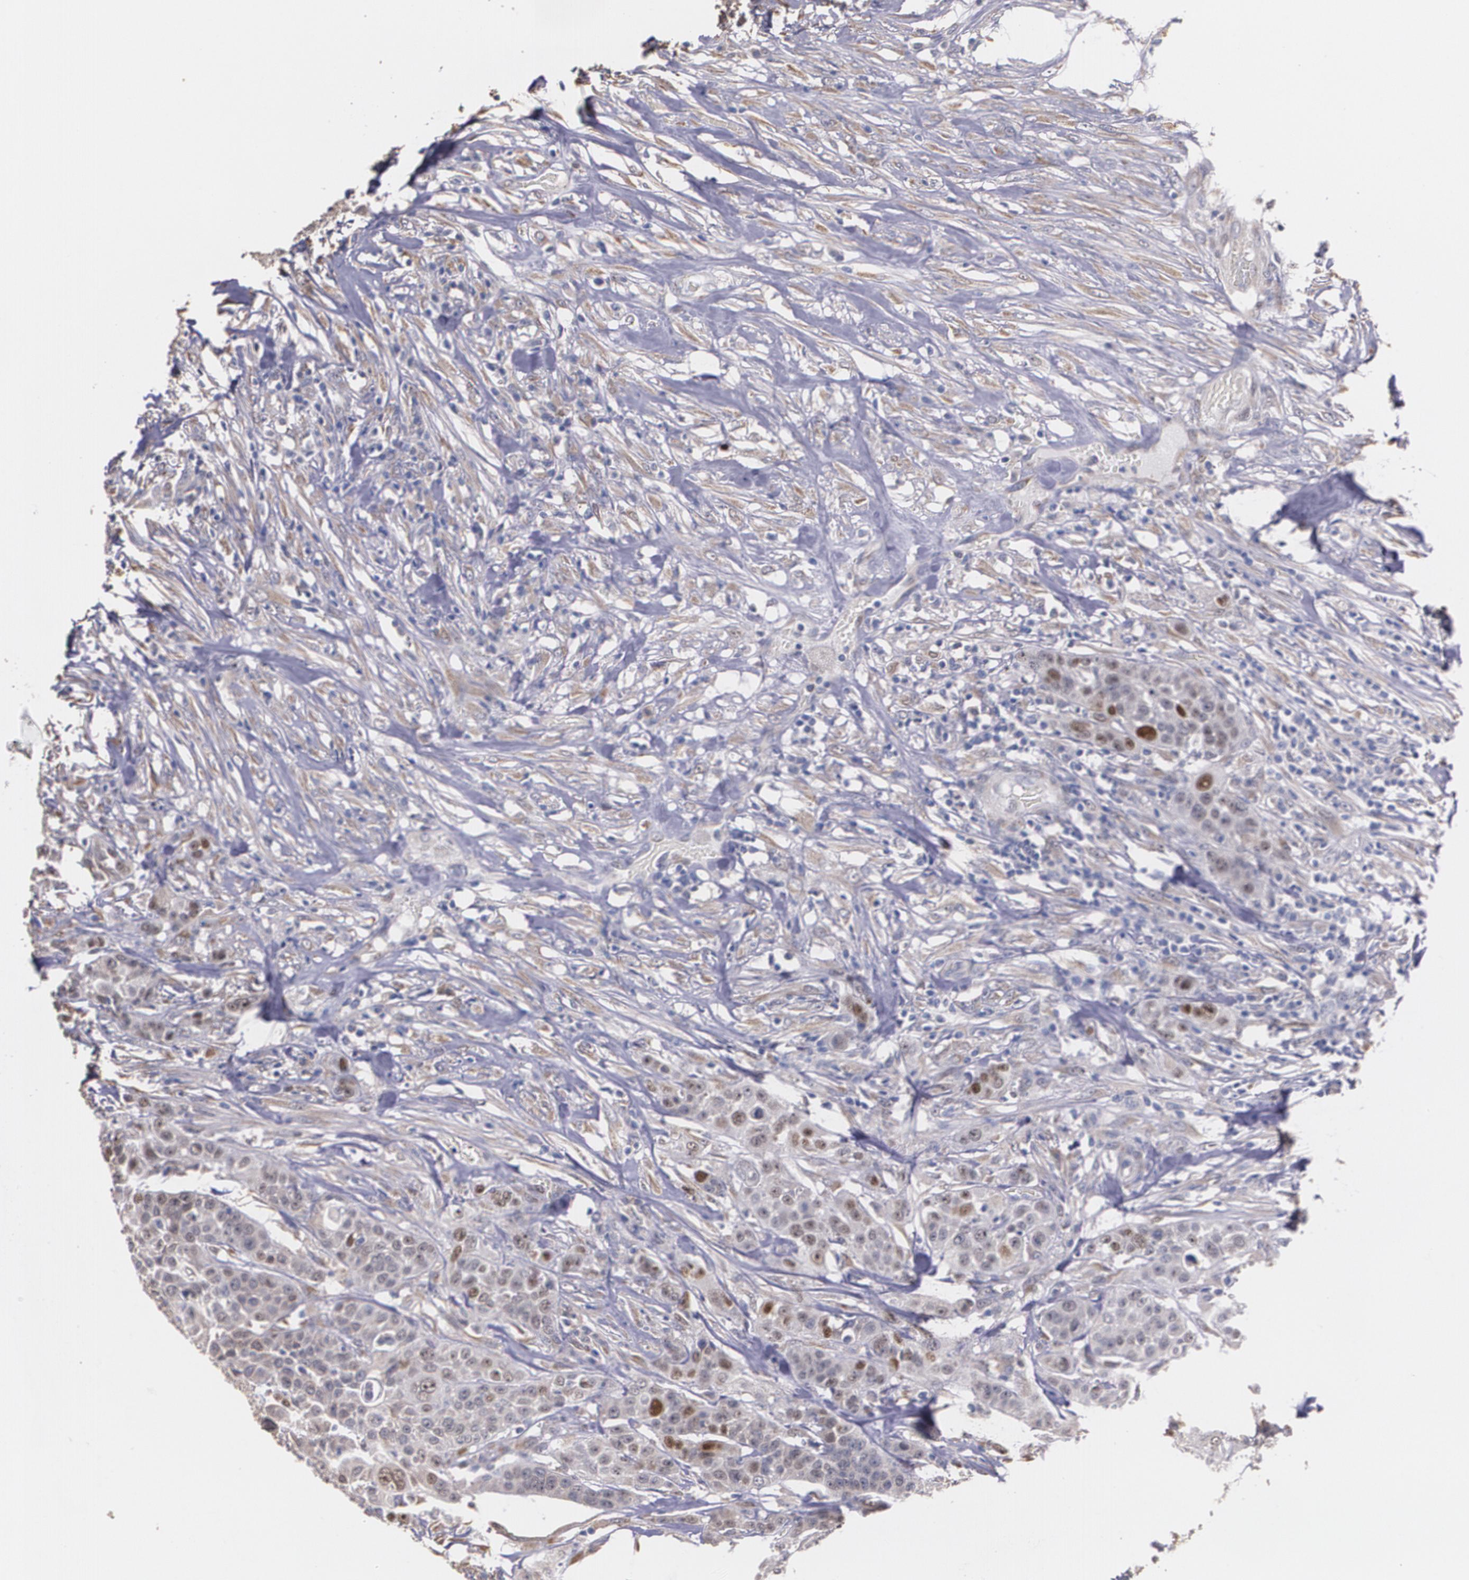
{"staining": {"intensity": "moderate", "quantity": "25%-75%", "location": "cytoplasmic/membranous,nuclear"}, "tissue": "urothelial cancer", "cell_type": "Tumor cells", "image_type": "cancer", "snomed": [{"axis": "morphology", "description": "Urothelial carcinoma, High grade"}, {"axis": "topography", "description": "Urinary bladder"}], "caption": "An immunohistochemistry (IHC) micrograph of tumor tissue is shown. Protein staining in brown shows moderate cytoplasmic/membranous and nuclear positivity in urothelial cancer within tumor cells. (Brightfield microscopy of DAB IHC at high magnification).", "gene": "ATF3", "patient": {"sex": "male", "age": 74}}